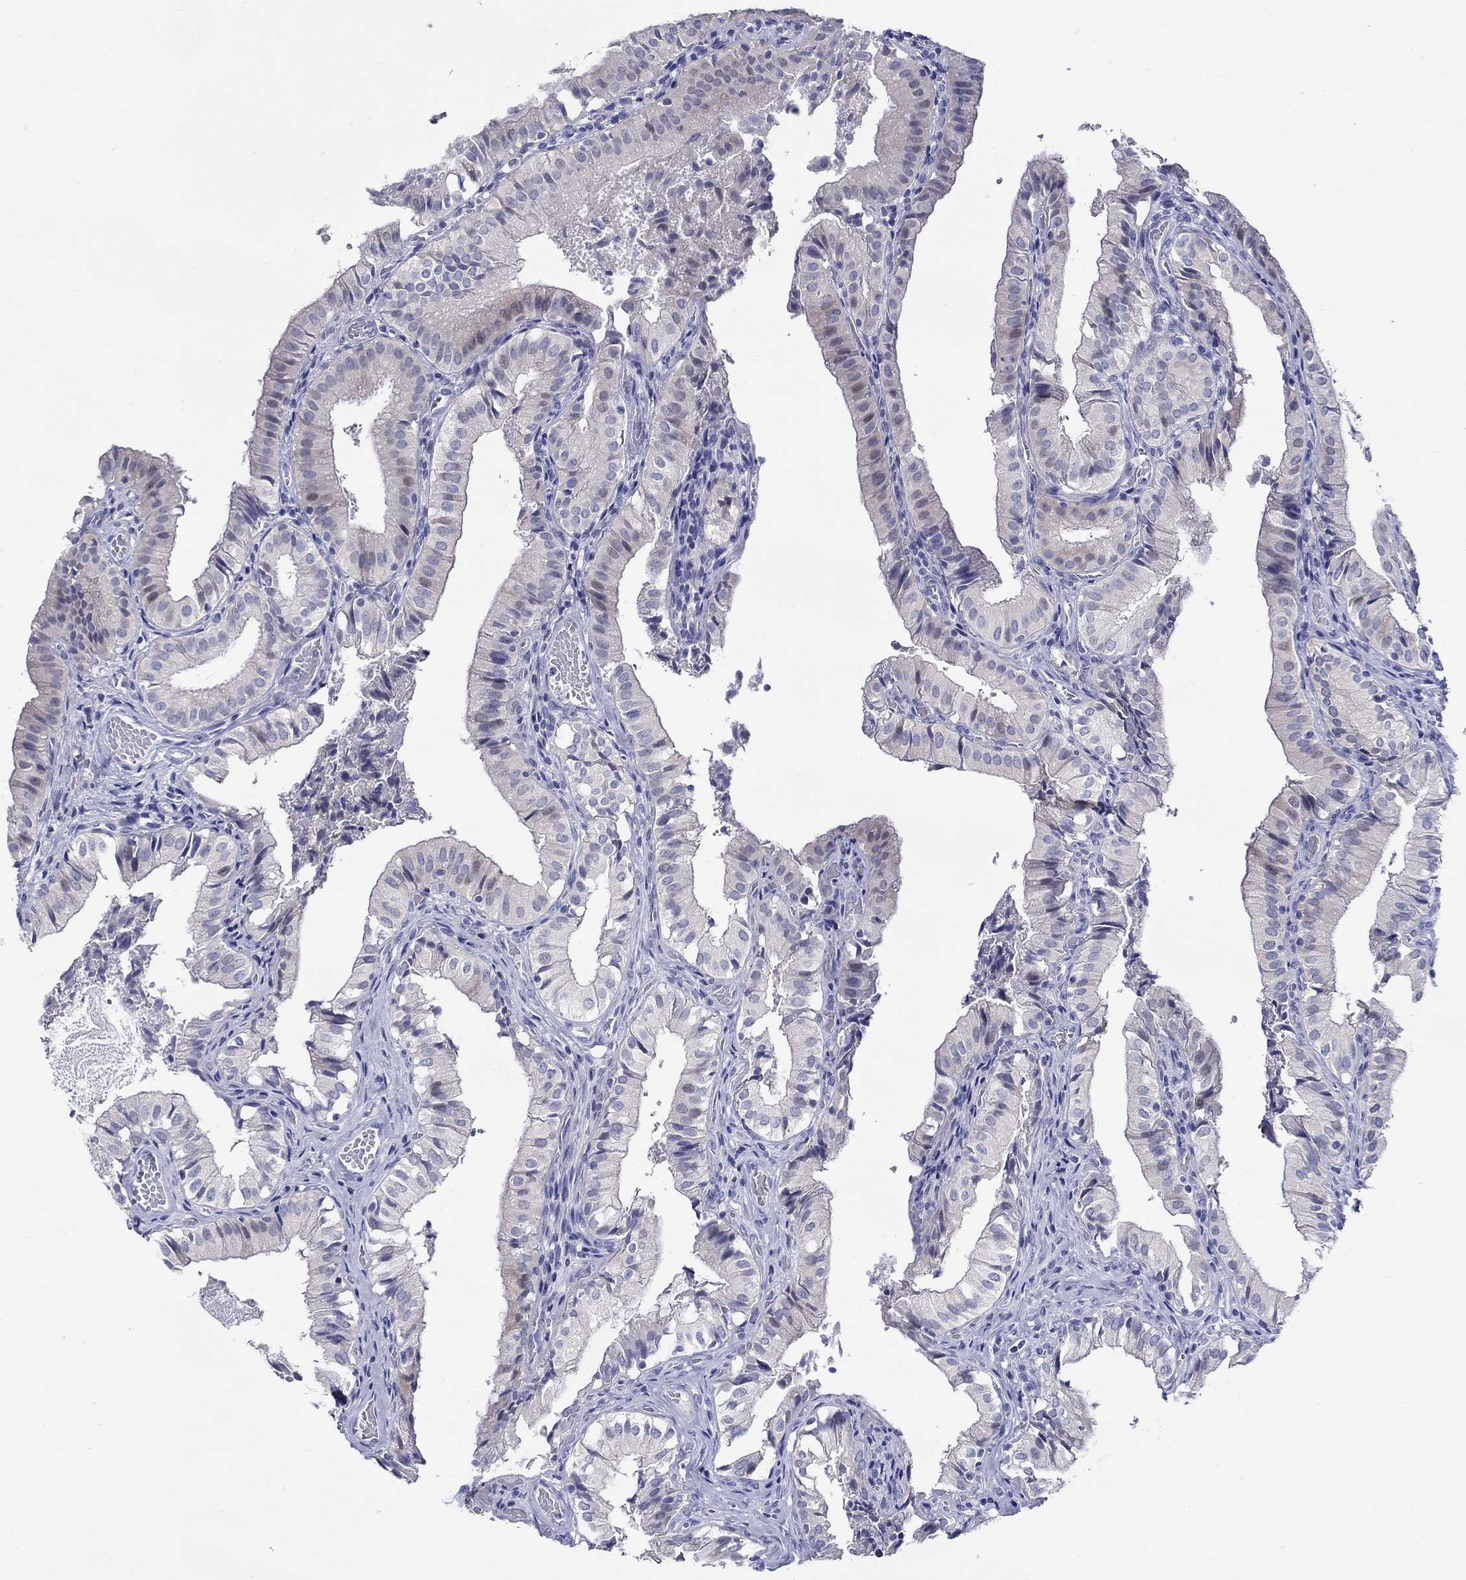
{"staining": {"intensity": "negative", "quantity": "none", "location": "none"}, "tissue": "gallbladder", "cell_type": "Glandular cells", "image_type": "normal", "snomed": [{"axis": "morphology", "description": "Normal tissue, NOS"}, {"axis": "topography", "description": "Gallbladder"}], "caption": "High magnification brightfield microscopy of normal gallbladder stained with DAB (brown) and counterstained with hematoxylin (blue): glandular cells show no significant staining.", "gene": "CRYGS", "patient": {"sex": "female", "age": 47}}